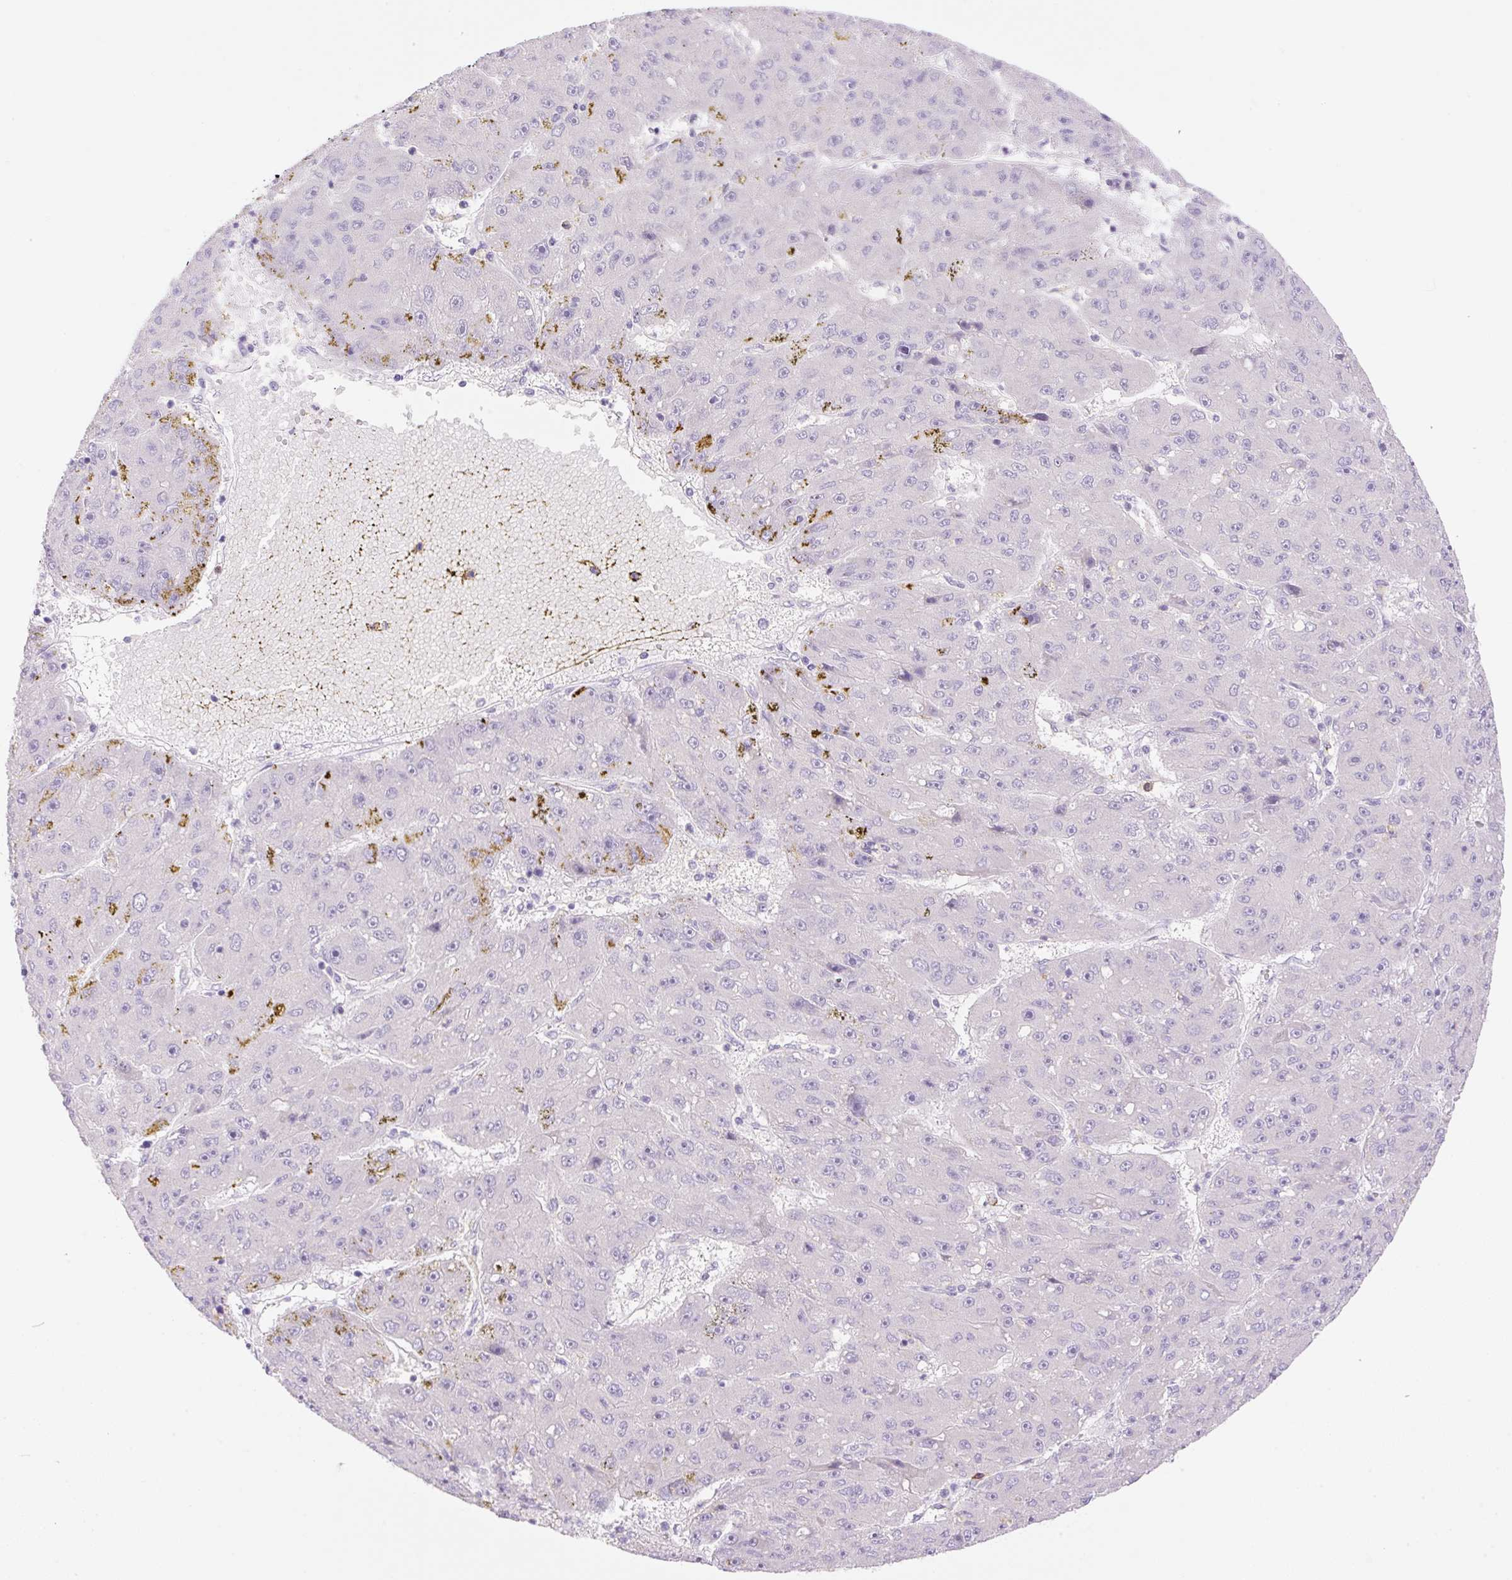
{"staining": {"intensity": "negative", "quantity": "none", "location": "none"}, "tissue": "liver cancer", "cell_type": "Tumor cells", "image_type": "cancer", "snomed": [{"axis": "morphology", "description": "Carcinoma, Hepatocellular, NOS"}, {"axis": "topography", "description": "Liver"}], "caption": "Immunohistochemistry micrograph of neoplastic tissue: liver cancer stained with DAB (3,3'-diaminobenzidine) exhibits no significant protein staining in tumor cells.", "gene": "DENND5A", "patient": {"sex": "male", "age": 67}}